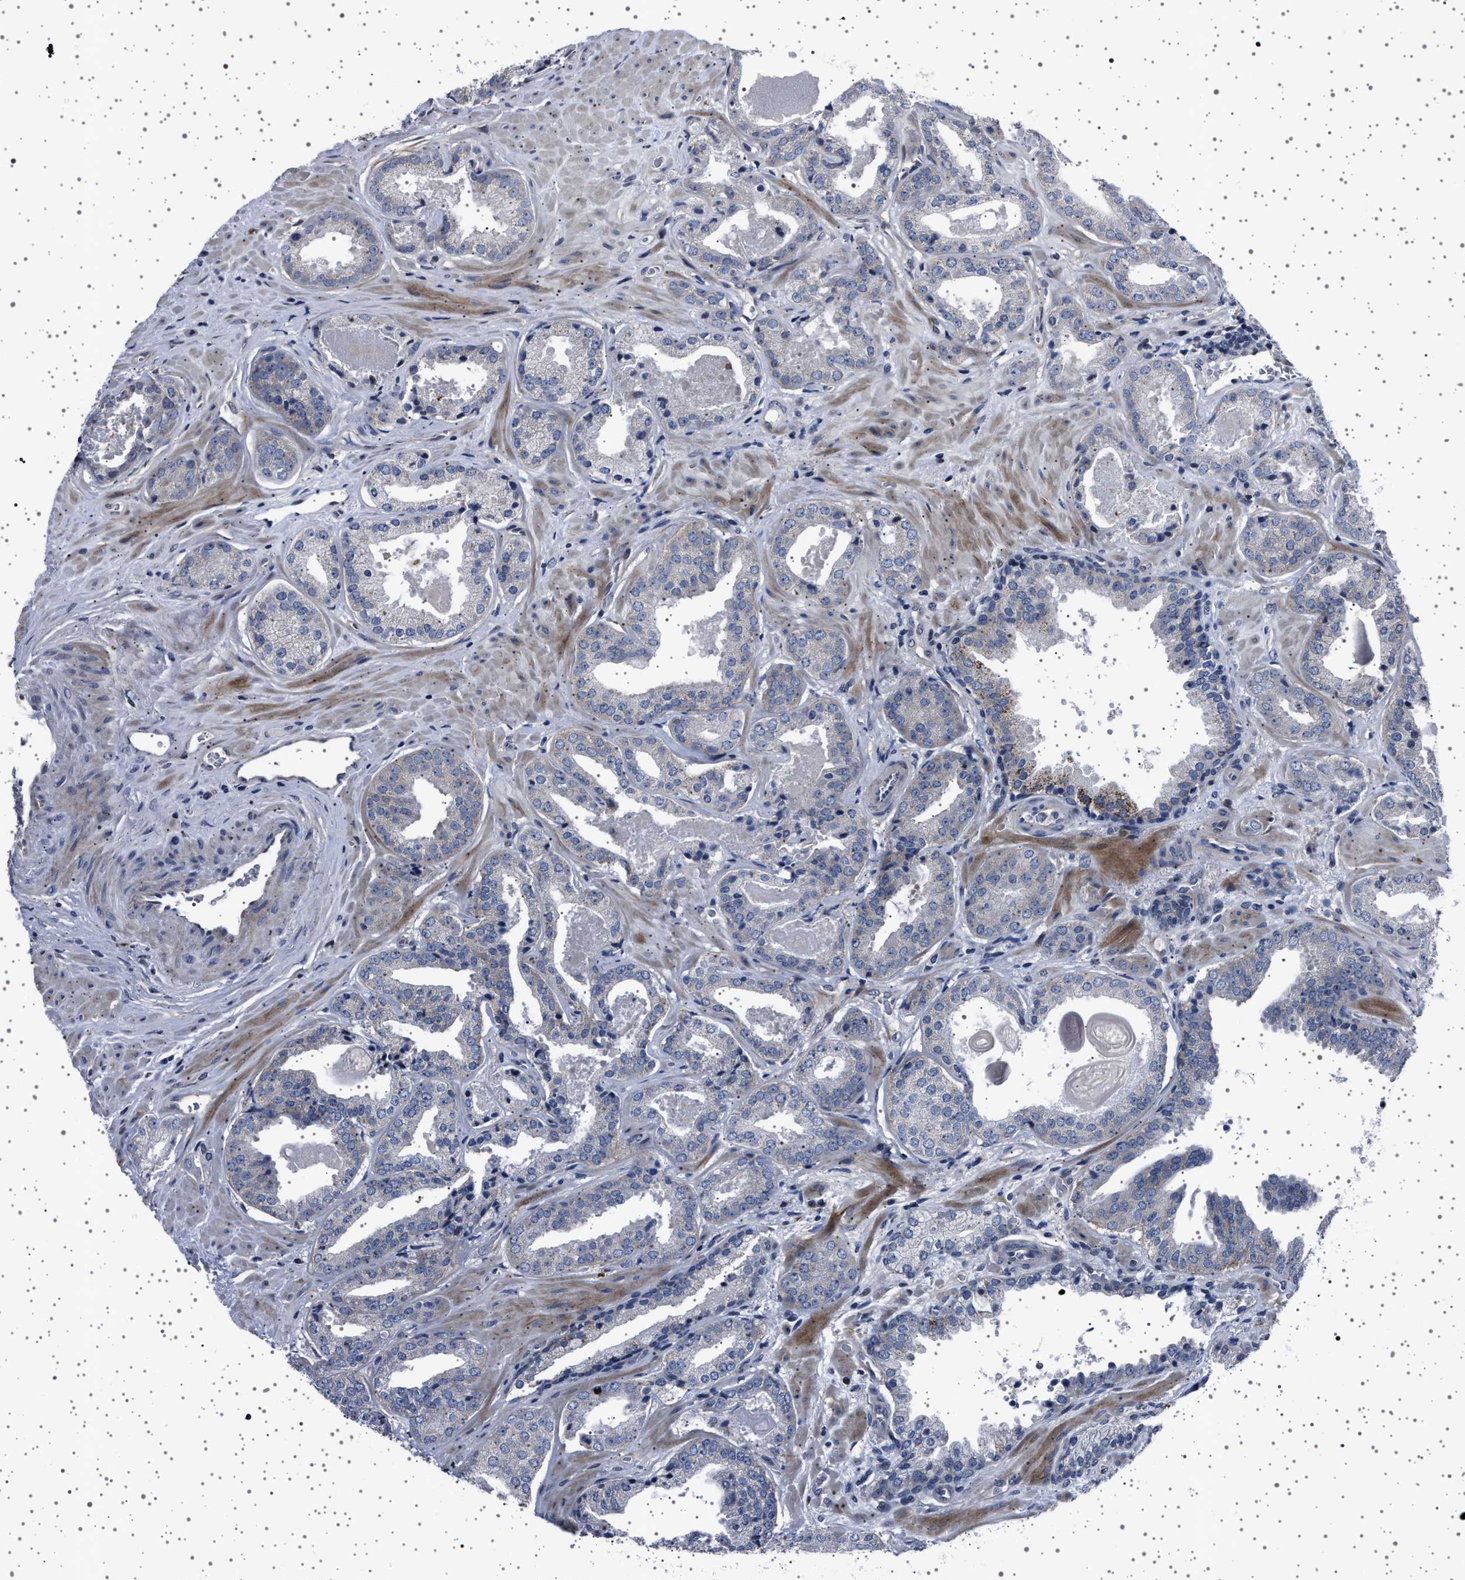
{"staining": {"intensity": "negative", "quantity": "none", "location": "none"}, "tissue": "prostate cancer", "cell_type": "Tumor cells", "image_type": "cancer", "snomed": [{"axis": "morphology", "description": "Adenocarcinoma, Low grade"}, {"axis": "topography", "description": "Prostate"}], "caption": "Tumor cells show no significant positivity in prostate cancer (low-grade adenocarcinoma).", "gene": "PAK5", "patient": {"sex": "male", "age": 71}}